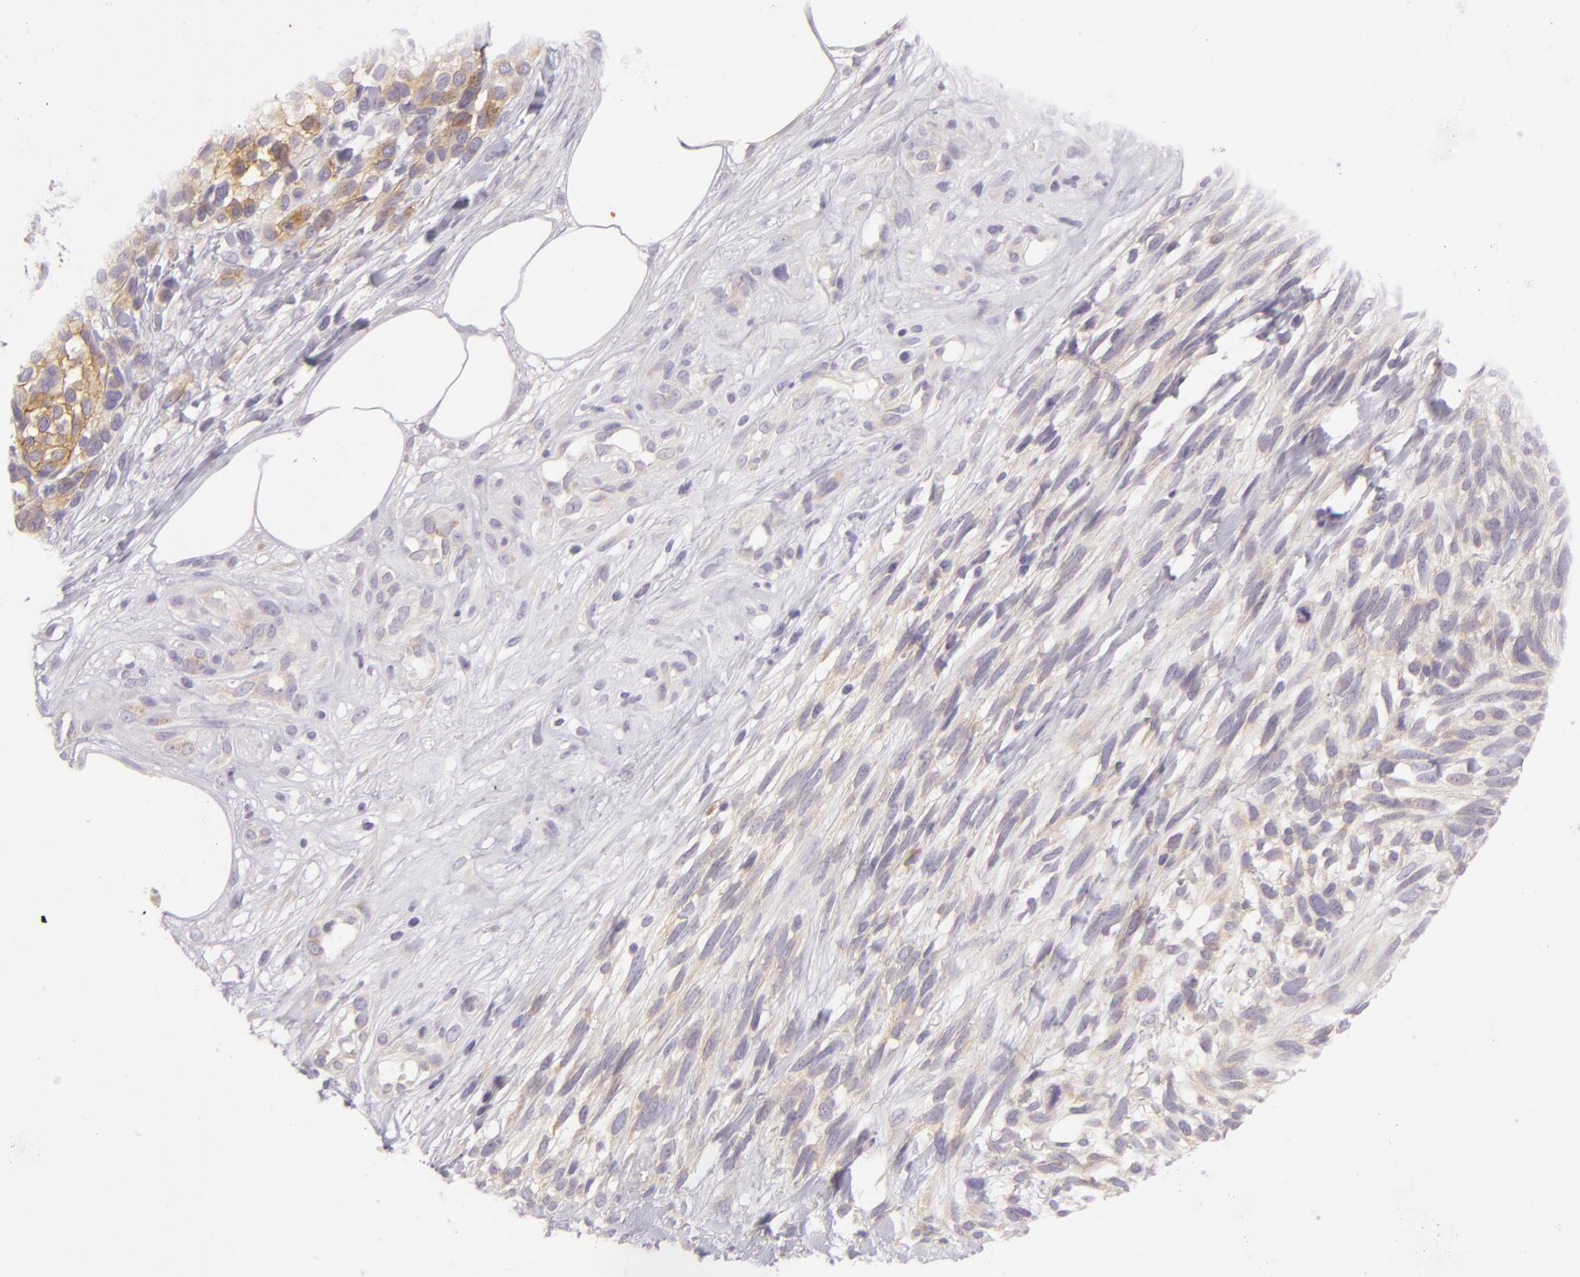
{"staining": {"intensity": "weak", "quantity": ">75%", "location": "cytoplasmic/membranous"}, "tissue": "melanoma", "cell_type": "Tumor cells", "image_type": "cancer", "snomed": [{"axis": "morphology", "description": "Malignant melanoma, NOS"}, {"axis": "topography", "description": "Skin"}], "caption": "This is a histology image of immunohistochemistry (IHC) staining of malignant melanoma, which shows weak positivity in the cytoplasmic/membranous of tumor cells.", "gene": "ZC3H7B", "patient": {"sex": "female", "age": 85}}